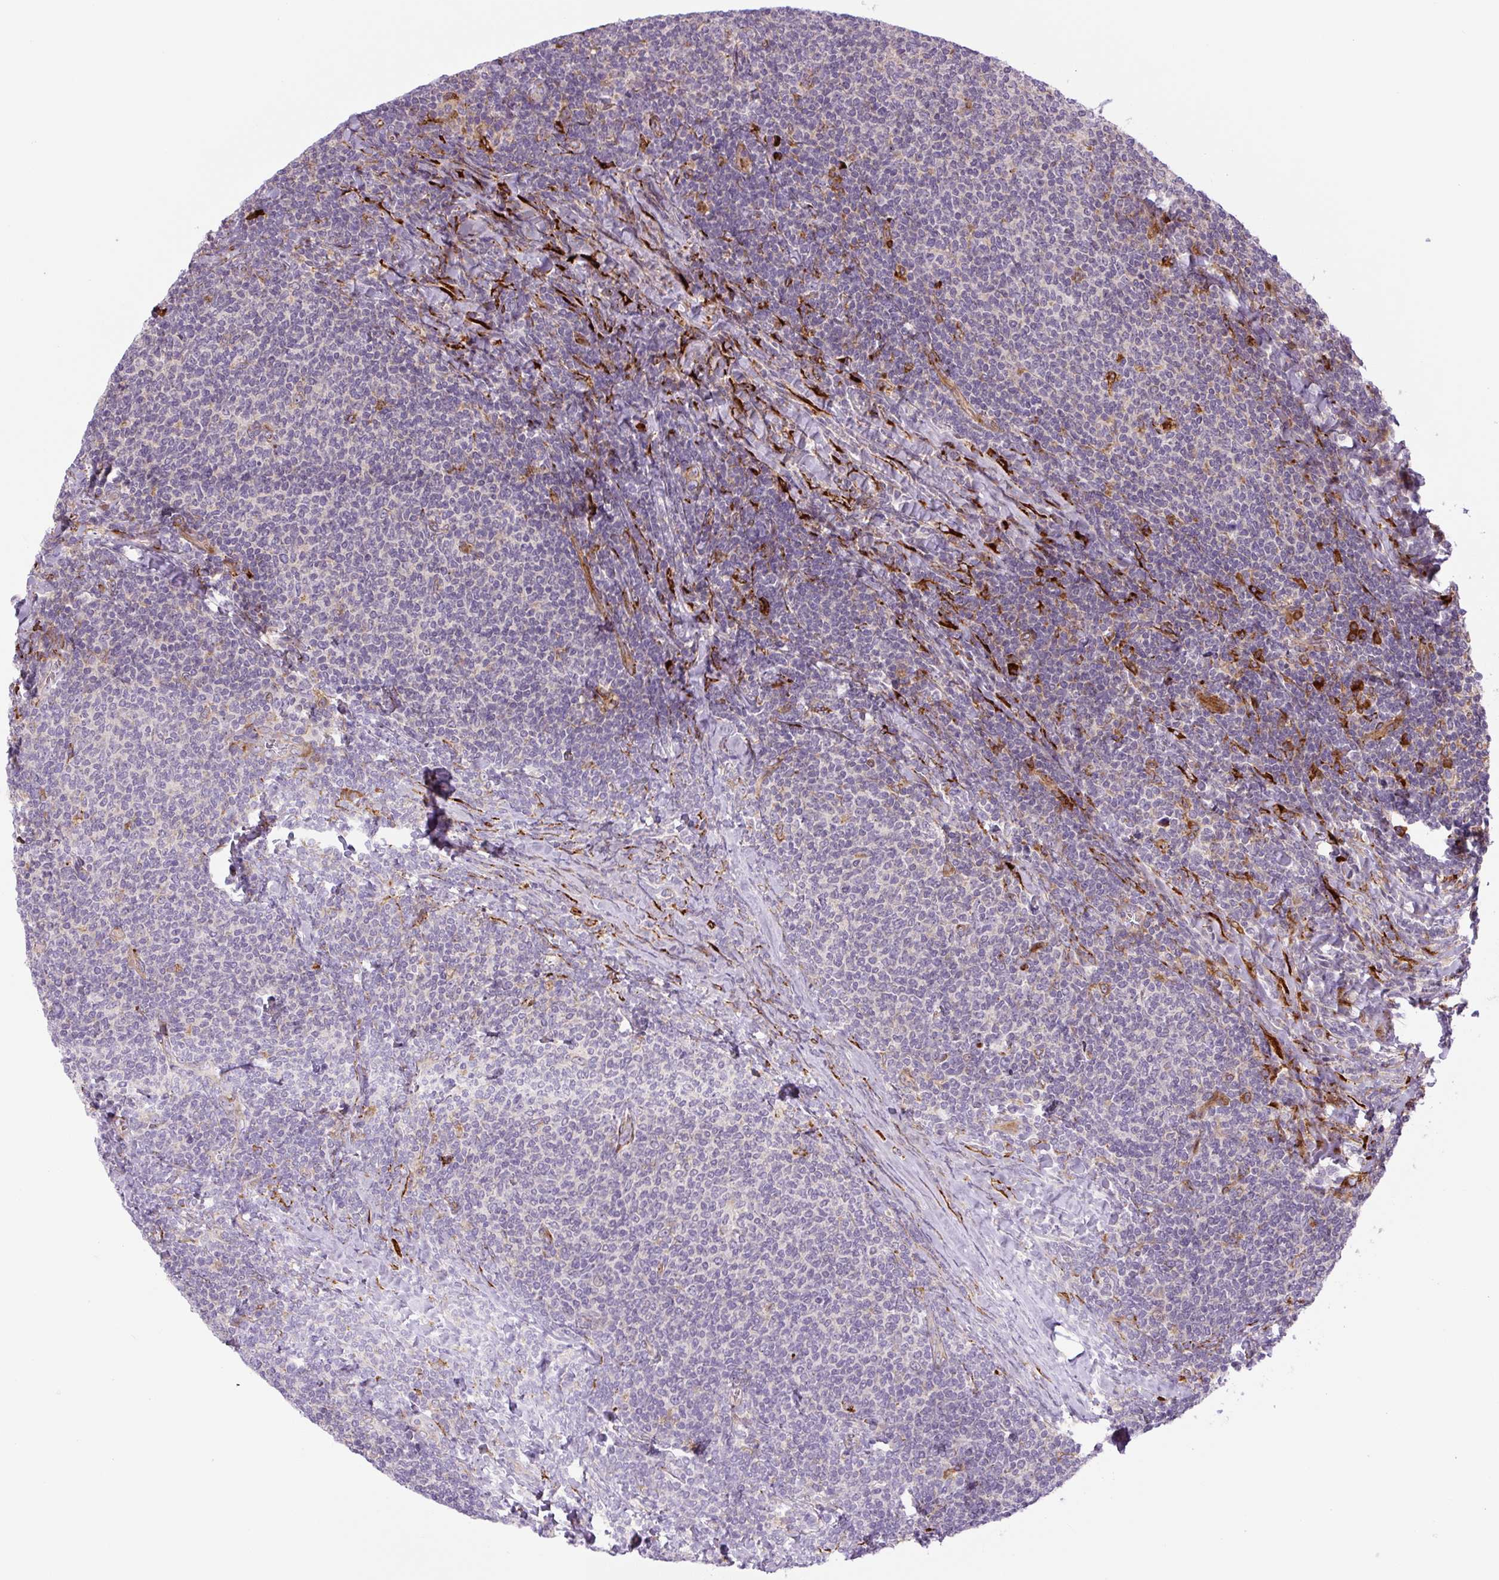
{"staining": {"intensity": "negative", "quantity": "none", "location": "none"}, "tissue": "lymphoma", "cell_type": "Tumor cells", "image_type": "cancer", "snomed": [{"axis": "morphology", "description": "Malignant lymphoma, non-Hodgkin's type, Low grade"}, {"axis": "topography", "description": "Lymph node"}], "caption": "A high-resolution image shows immunohistochemistry (IHC) staining of malignant lymphoma, non-Hodgkin's type (low-grade), which exhibits no significant positivity in tumor cells.", "gene": "DISP3", "patient": {"sex": "male", "age": 52}}